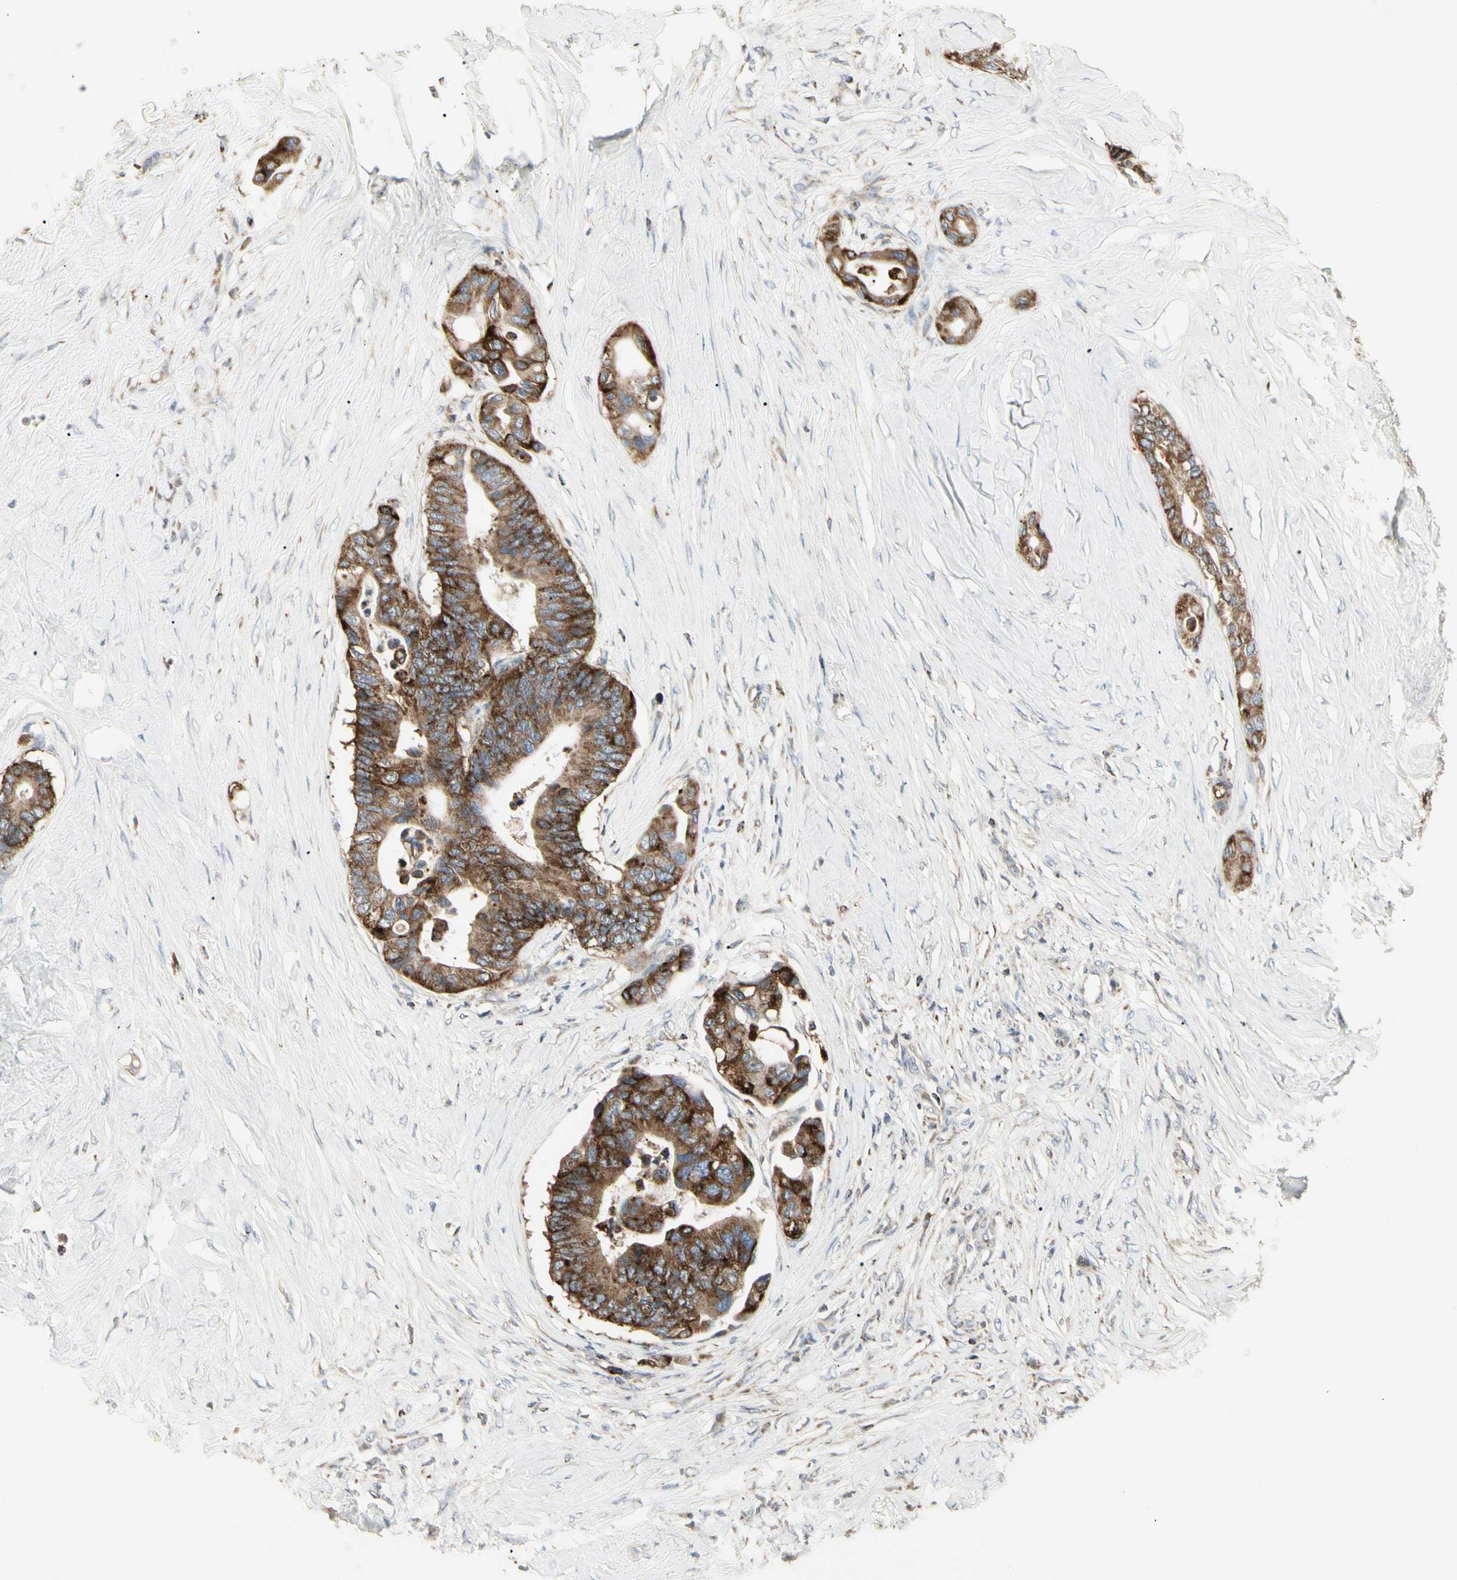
{"staining": {"intensity": "moderate", "quantity": ">75%", "location": "cytoplasmic/membranous"}, "tissue": "colorectal cancer", "cell_type": "Tumor cells", "image_type": "cancer", "snomed": [{"axis": "morphology", "description": "Normal tissue, NOS"}, {"axis": "morphology", "description": "Adenocarcinoma, NOS"}, {"axis": "topography", "description": "Colon"}], "caption": "IHC (DAB) staining of adenocarcinoma (colorectal) shows moderate cytoplasmic/membranous protein staining in about >75% of tumor cells. The staining is performed using DAB brown chromogen to label protein expression. The nuclei are counter-stained blue using hematoxylin.", "gene": "TMEM176A", "patient": {"sex": "male", "age": 82}}